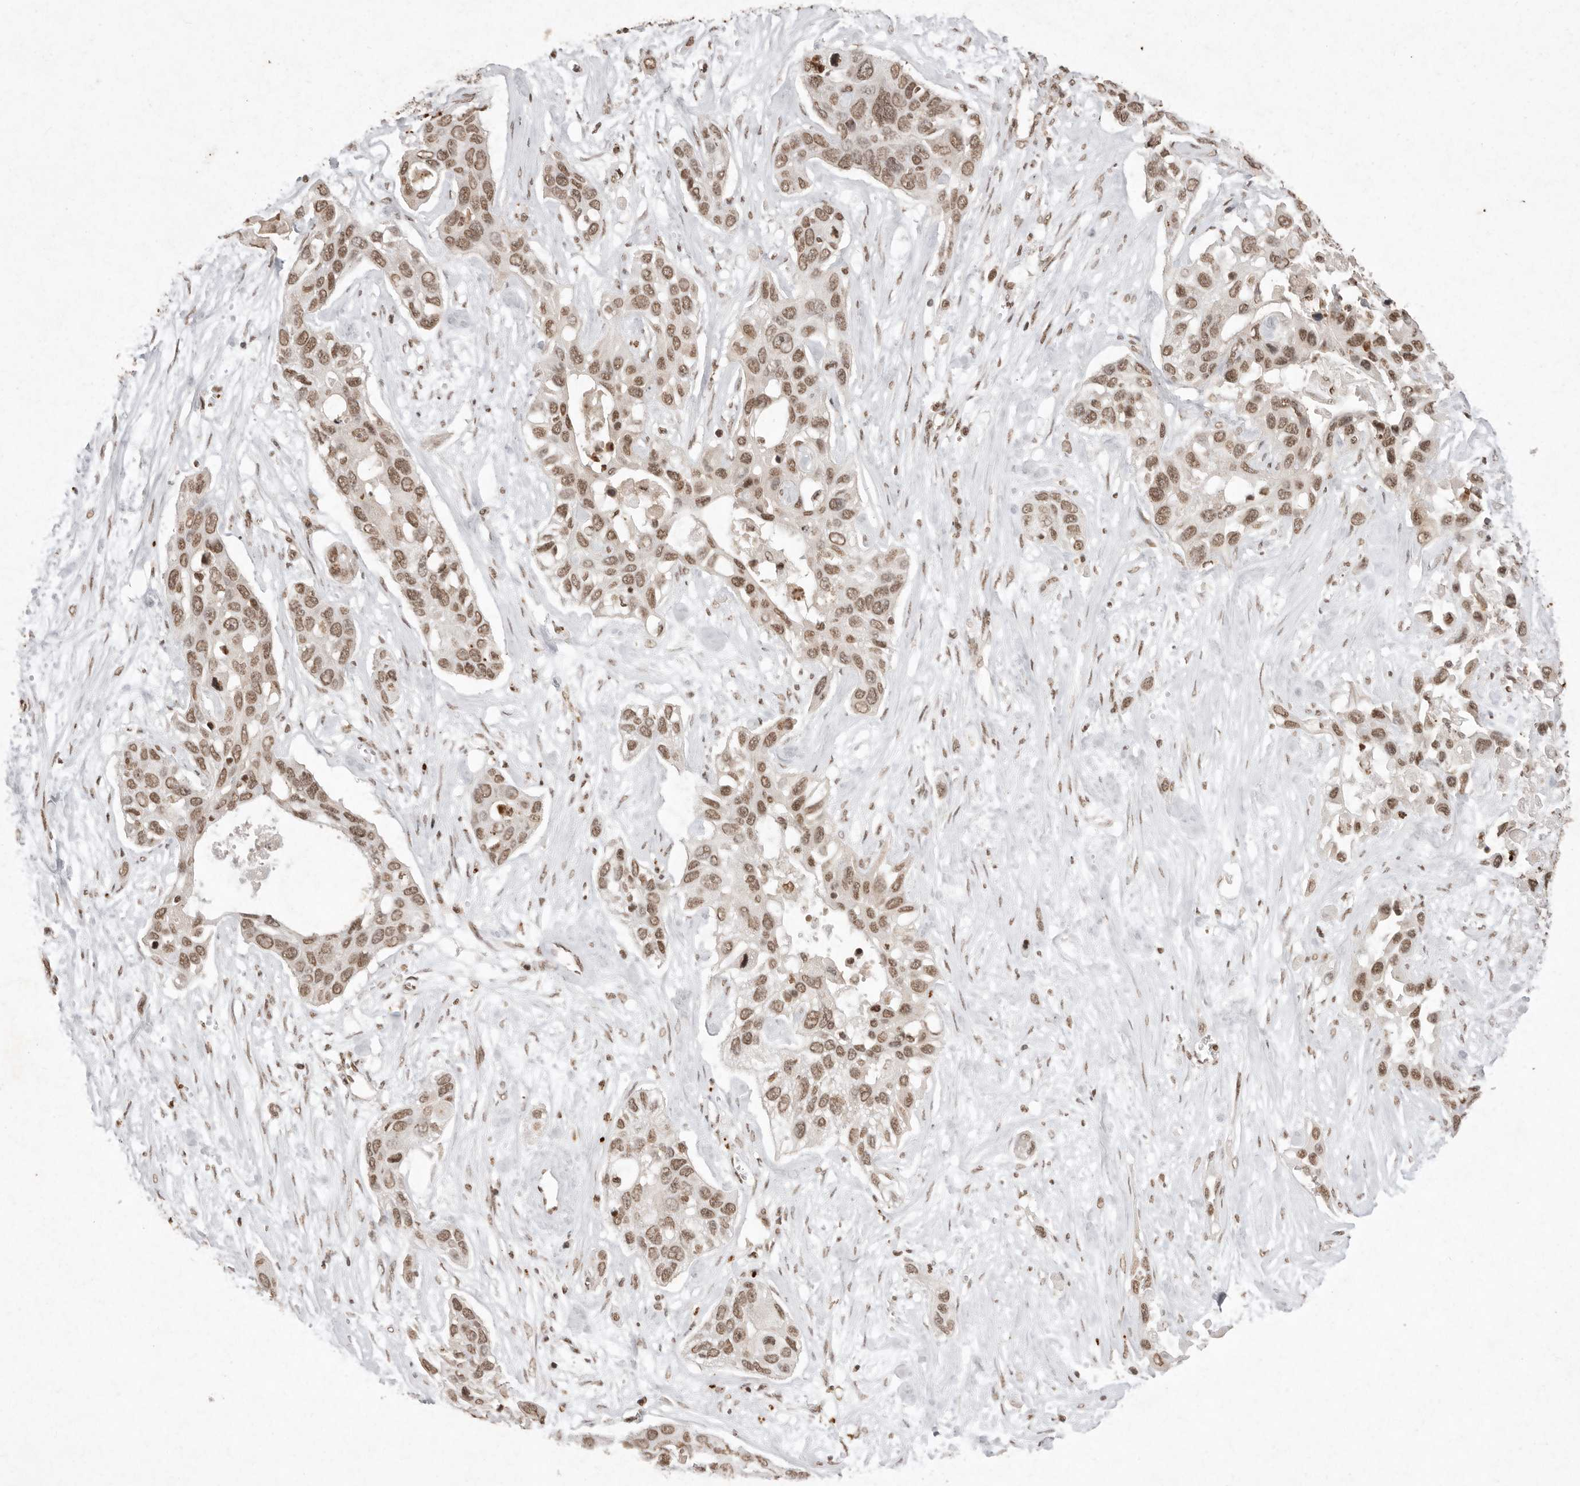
{"staining": {"intensity": "moderate", "quantity": ">75%", "location": "nuclear"}, "tissue": "pancreatic cancer", "cell_type": "Tumor cells", "image_type": "cancer", "snomed": [{"axis": "morphology", "description": "Adenocarcinoma, NOS"}, {"axis": "topography", "description": "Pancreas"}], "caption": "This photomicrograph demonstrates pancreatic cancer (adenocarcinoma) stained with immunohistochemistry to label a protein in brown. The nuclear of tumor cells show moderate positivity for the protein. Nuclei are counter-stained blue.", "gene": "NKX3-2", "patient": {"sex": "female", "age": 60}}